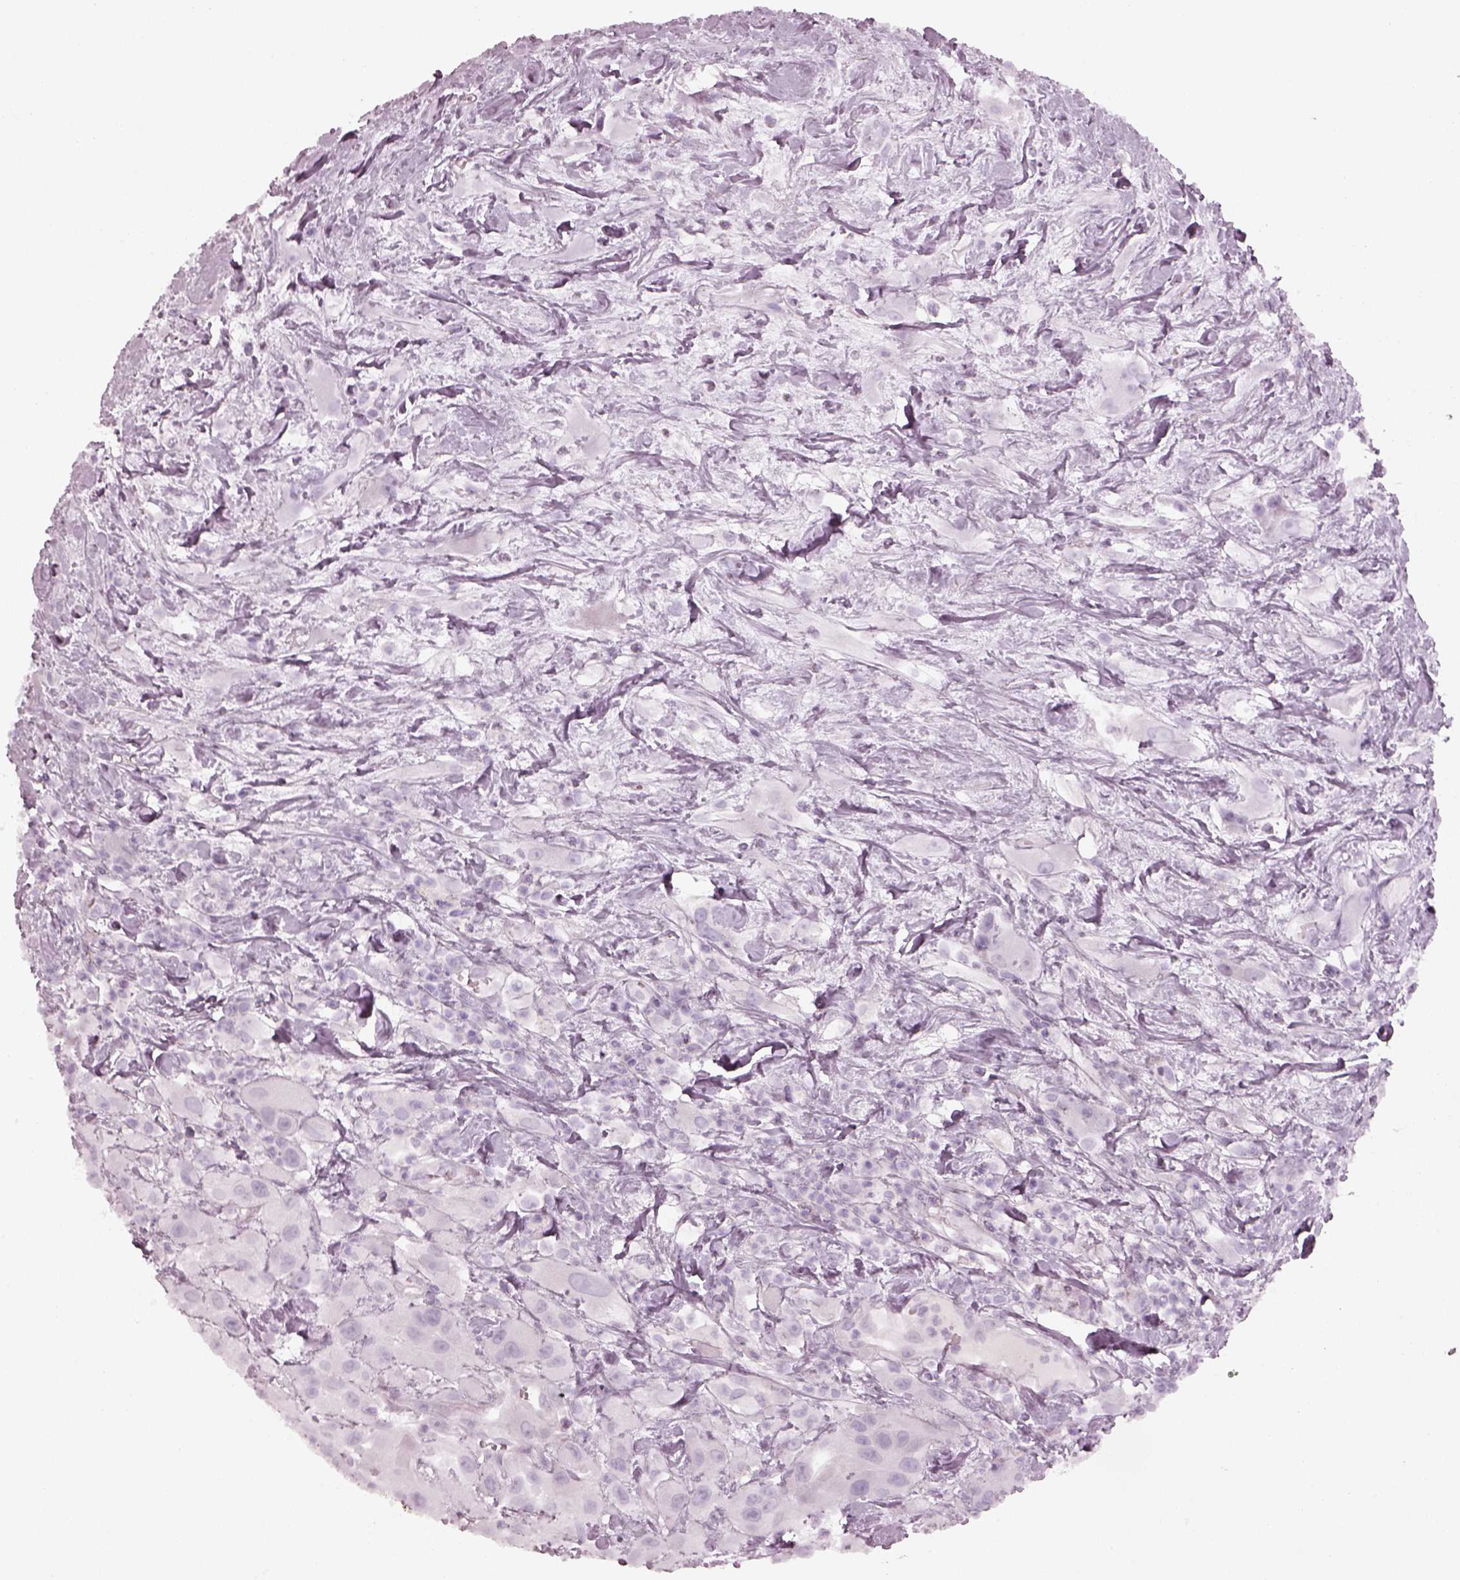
{"staining": {"intensity": "negative", "quantity": "none", "location": "none"}, "tissue": "urothelial cancer", "cell_type": "Tumor cells", "image_type": "cancer", "snomed": [{"axis": "morphology", "description": "Urothelial carcinoma, High grade"}, {"axis": "topography", "description": "Urinary bladder"}], "caption": "Urothelial carcinoma (high-grade) was stained to show a protein in brown. There is no significant positivity in tumor cells.", "gene": "SPATA6L", "patient": {"sex": "male", "age": 79}}